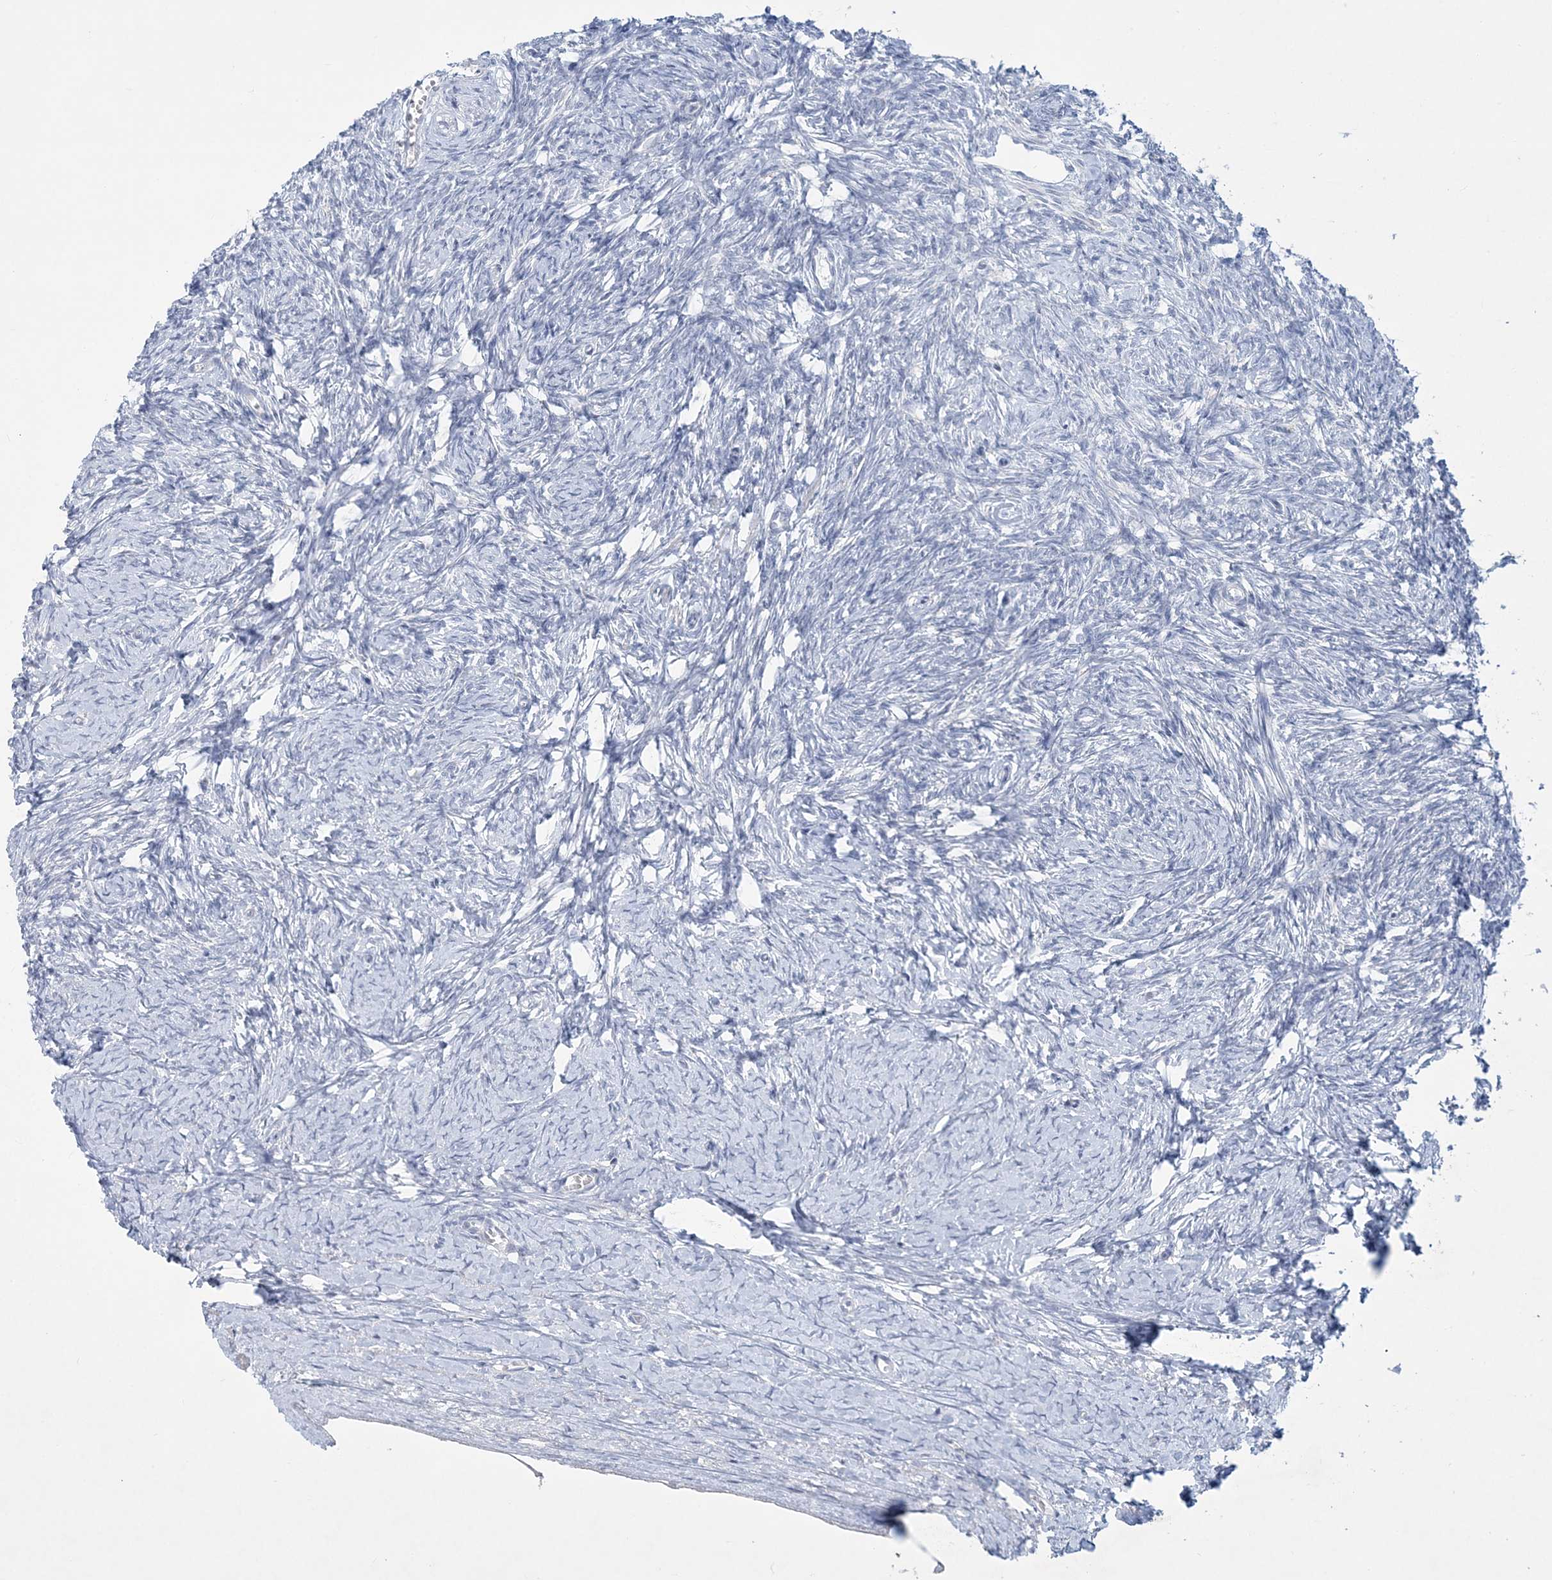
{"staining": {"intensity": "negative", "quantity": "none", "location": "none"}, "tissue": "ovary", "cell_type": "Ovarian stroma cells", "image_type": "normal", "snomed": [{"axis": "morphology", "description": "Normal tissue, NOS"}, {"axis": "morphology", "description": "Developmental malformation"}, {"axis": "topography", "description": "Ovary"}], "caption": "High magnification brightfield microscopy of unremarkable ovary stained with DAB (3,3'-diaminobenzidine) (brown) and counterstained with hematoxylin (blue): ovarian stroma cells show no significant expression.", "gene": "TBC1D7", "patient": {"sex": "female", "age": 39}}